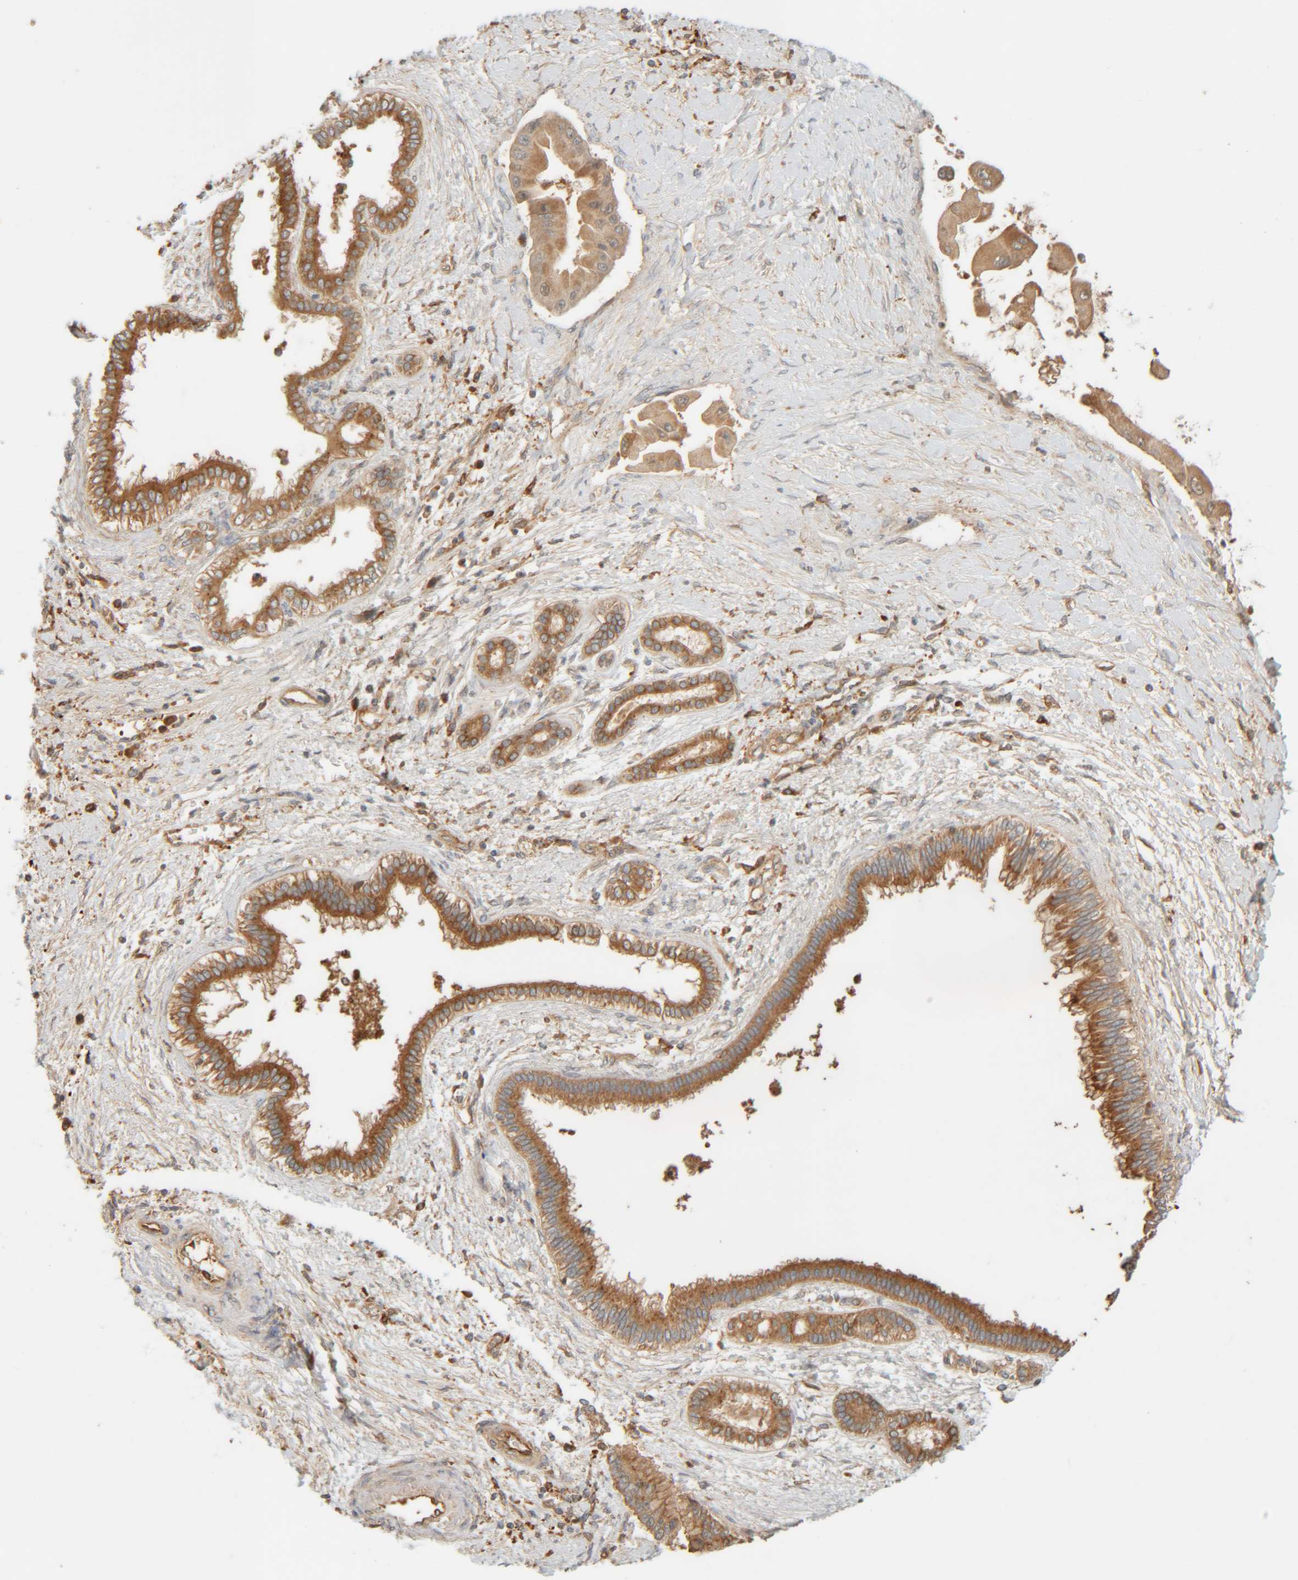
{"staining": {"intensity": "moderate", "quantity": ">75%", "location": "cytoplasmic/membranous"}, "tissue": "liver cancer", "cell_type": "Tumor cells", "image_type": "cancer", "snomed": [{"axis": "morphology", "description": "Cholangiocarcinoma"}, {"axis": "topography", "description": "Liver"}], "caption": "An IHC image of neoplastic tissue is shown. Protein staining in brown highlights moderate cytoplasmic/membranous positivity in liver cancer (cholangiocarcinoma) within tumor cells.", "gene": "TMEM192", "patient": {"sex": "male", "age": 50}}